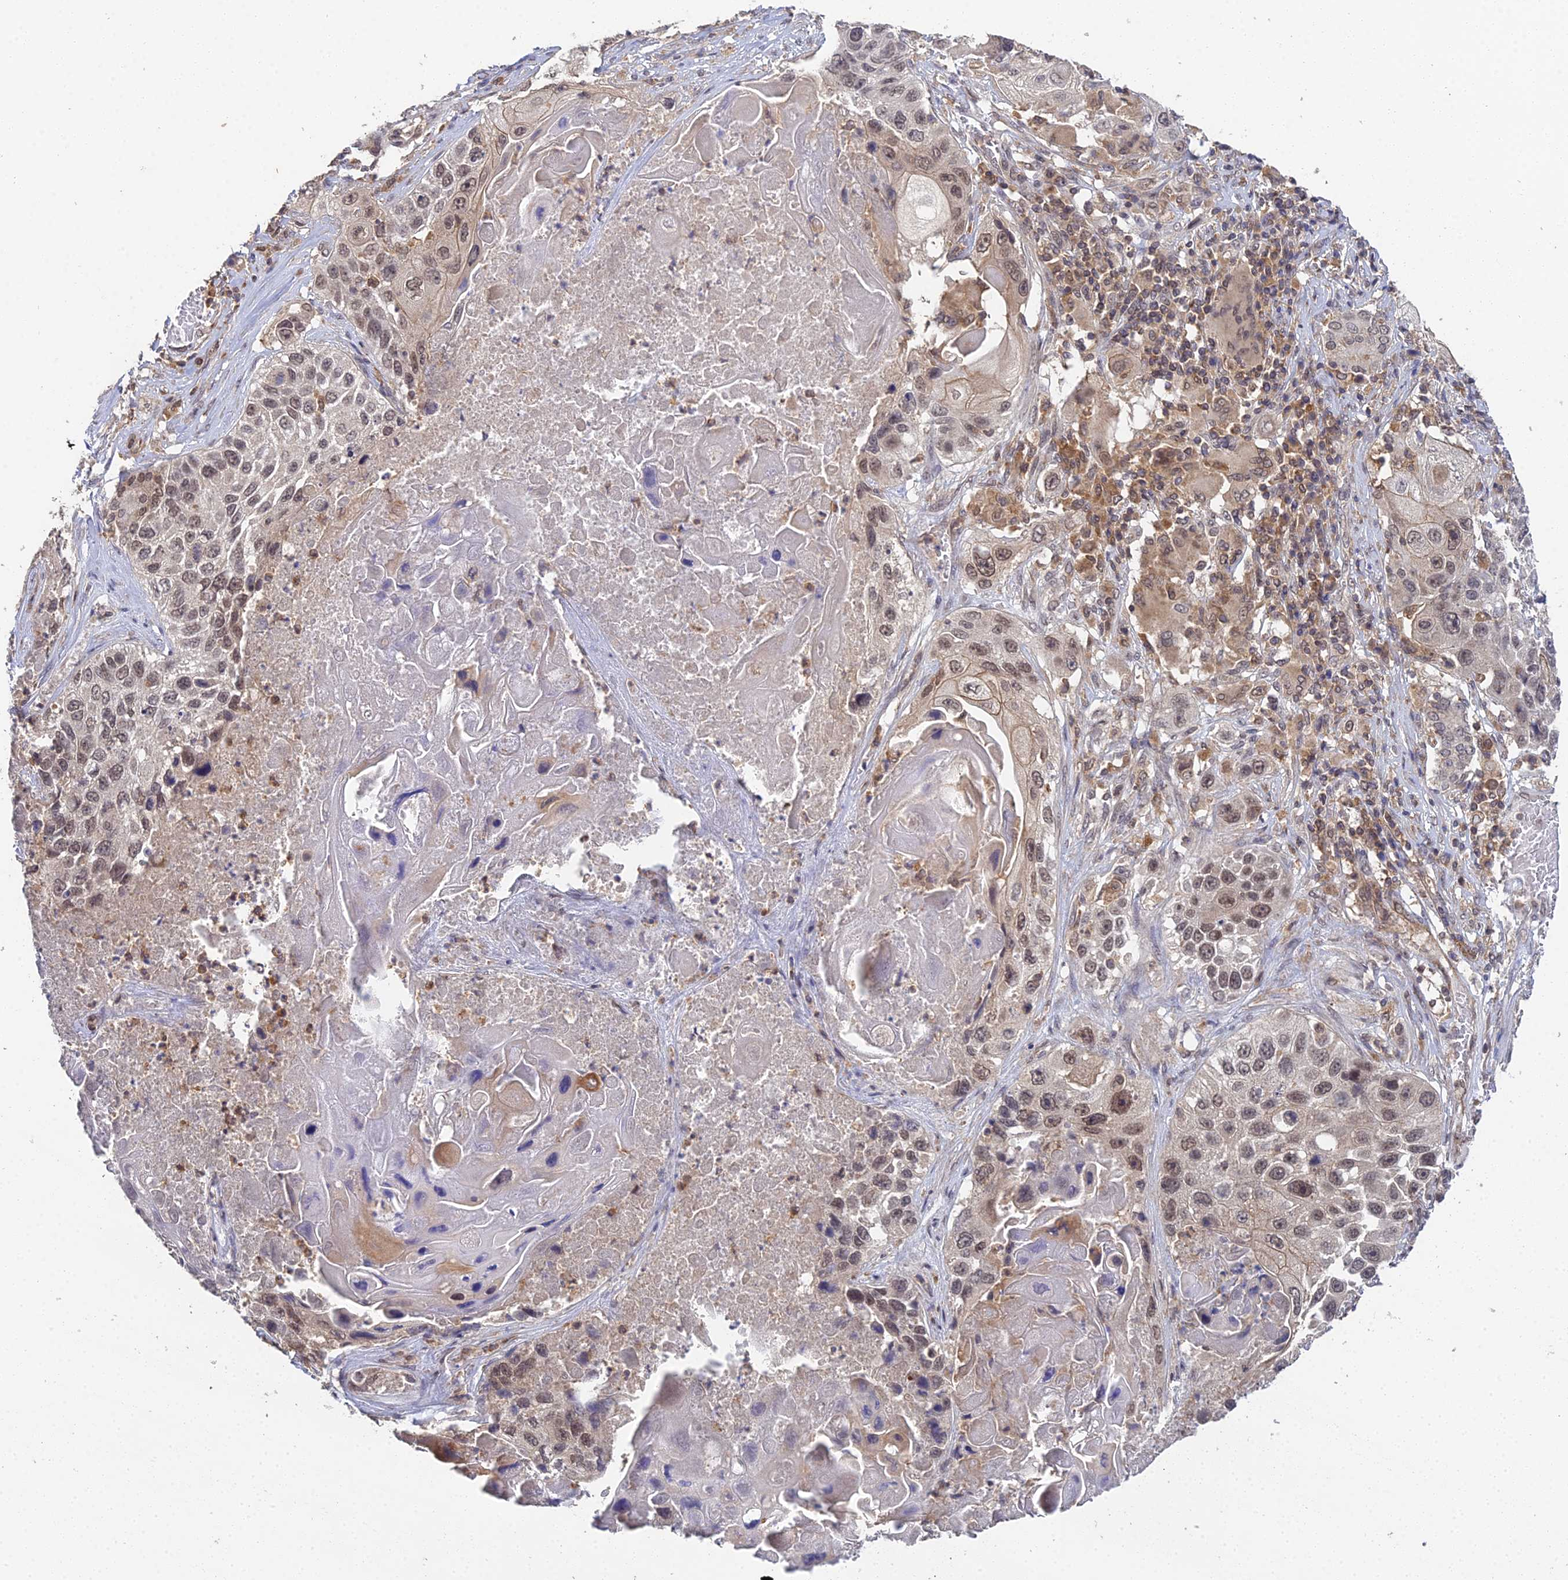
{"staining": {"intensity": "moderate", "quantity": ">75%", "location": "nuclear"}, "tissue": "lung cancer", "cell_type": "Tumor cells", "image_type": "cancer", "snomed": [{"axis": "morphology", "description": "Squamous cell carcinoma, NOS"}, {"axis": "topography", "description": "Lung"}], "caption": "The image reveals staining of lung cancer, revealing moderate nuclear protein expression (brown color) within tumor cells.", "gene": "TPRX1", "patient": {"sex": "male", "age": 61}}